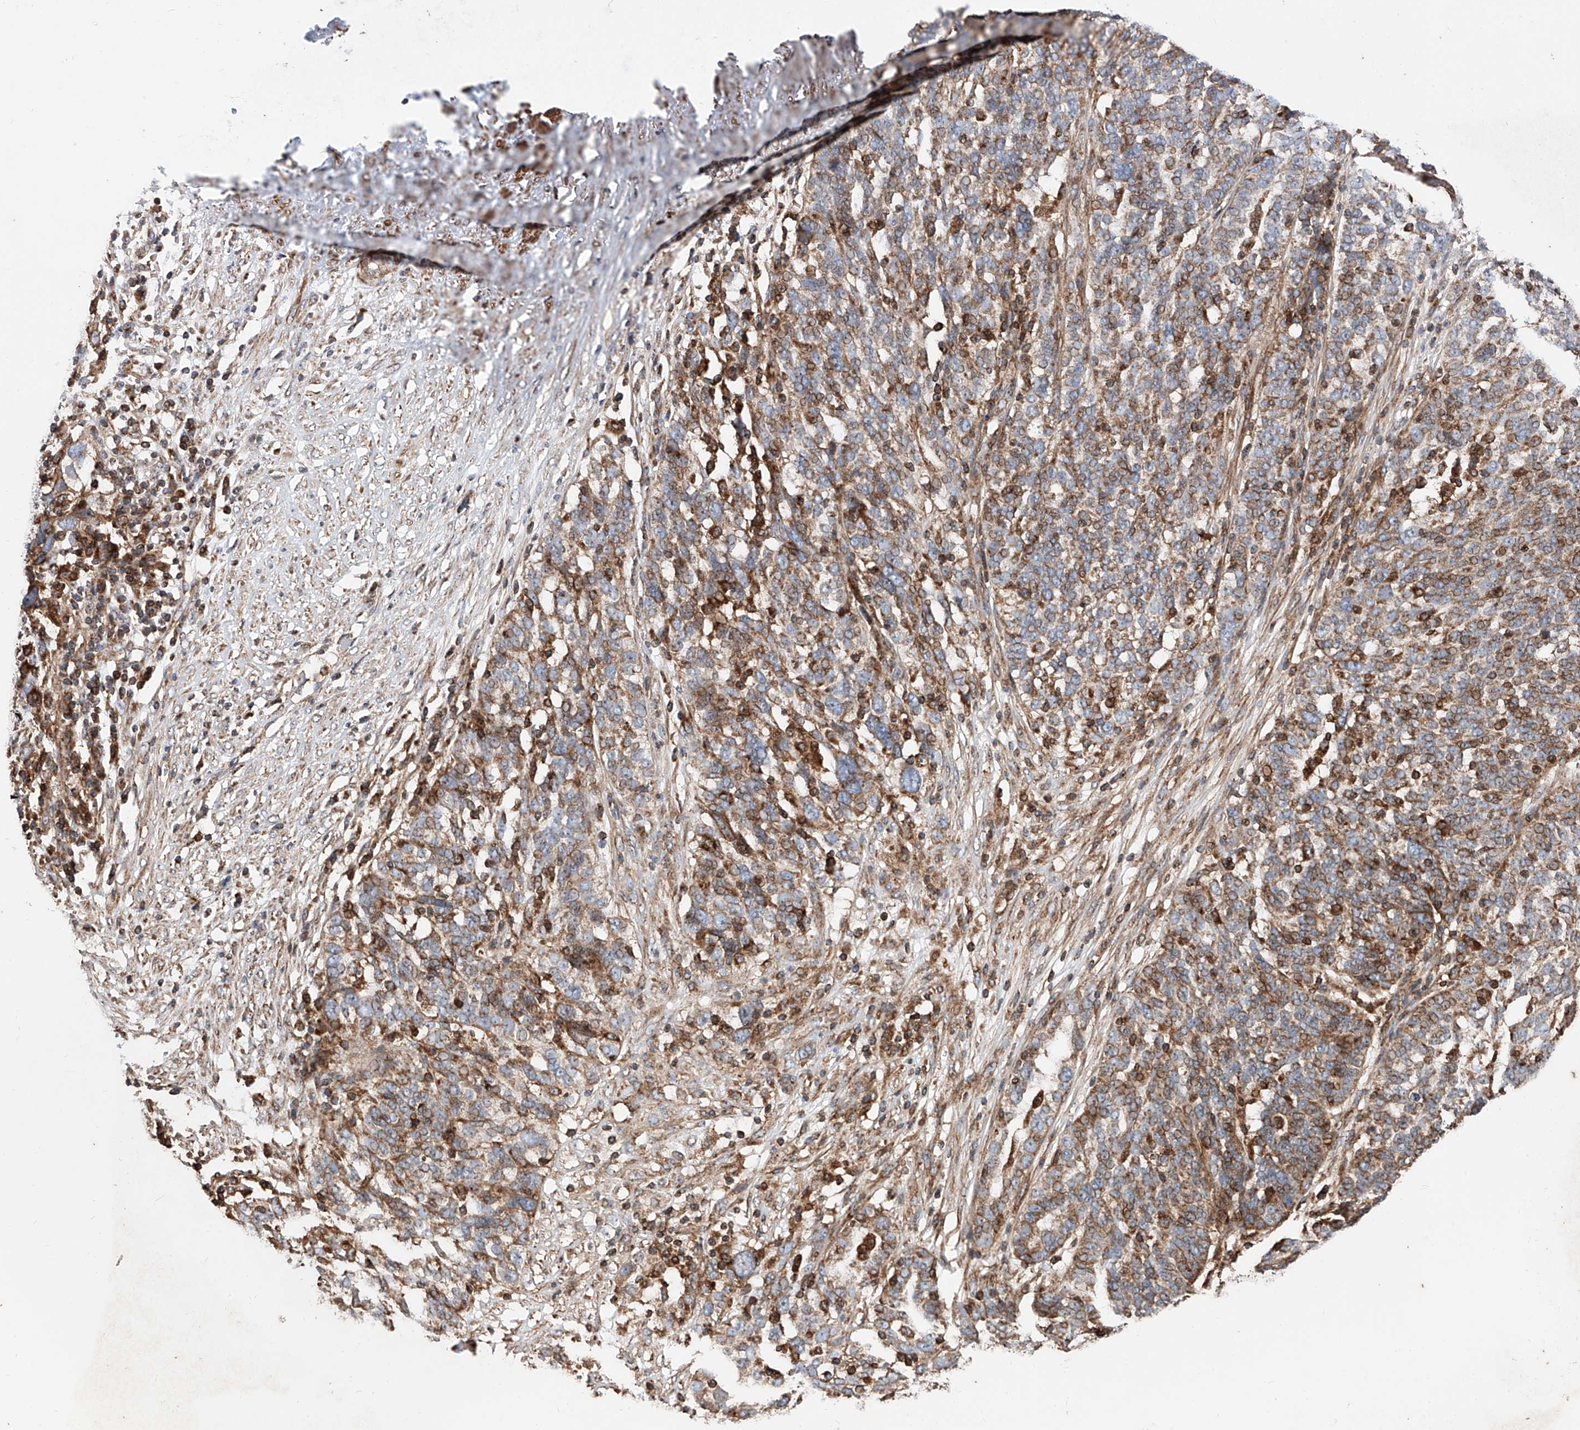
{"staining": {"intensity": "moderate", "quantity": ">75%", "location": "cytoplasmic/membranous"}, "tissue": "ovarian cancer", "cell_type": "Tumor cells", "image_type": "cancer", "snomed": [{"axis": "morphology", "description": "Cystadenocarcinoma, serous, NOS"}, {"axis": "topography", "description": "Ovary"}], "caption": "Immunohistochemical staining of ovarian cancer (serous cystadenocarcinoma) exhibits medium levels of moderate cytoplasmic/membranous protein staining in approximately >75% of tumor cells.", "gene": "PISD", "patient": {"sex": "female", "age": 59}}